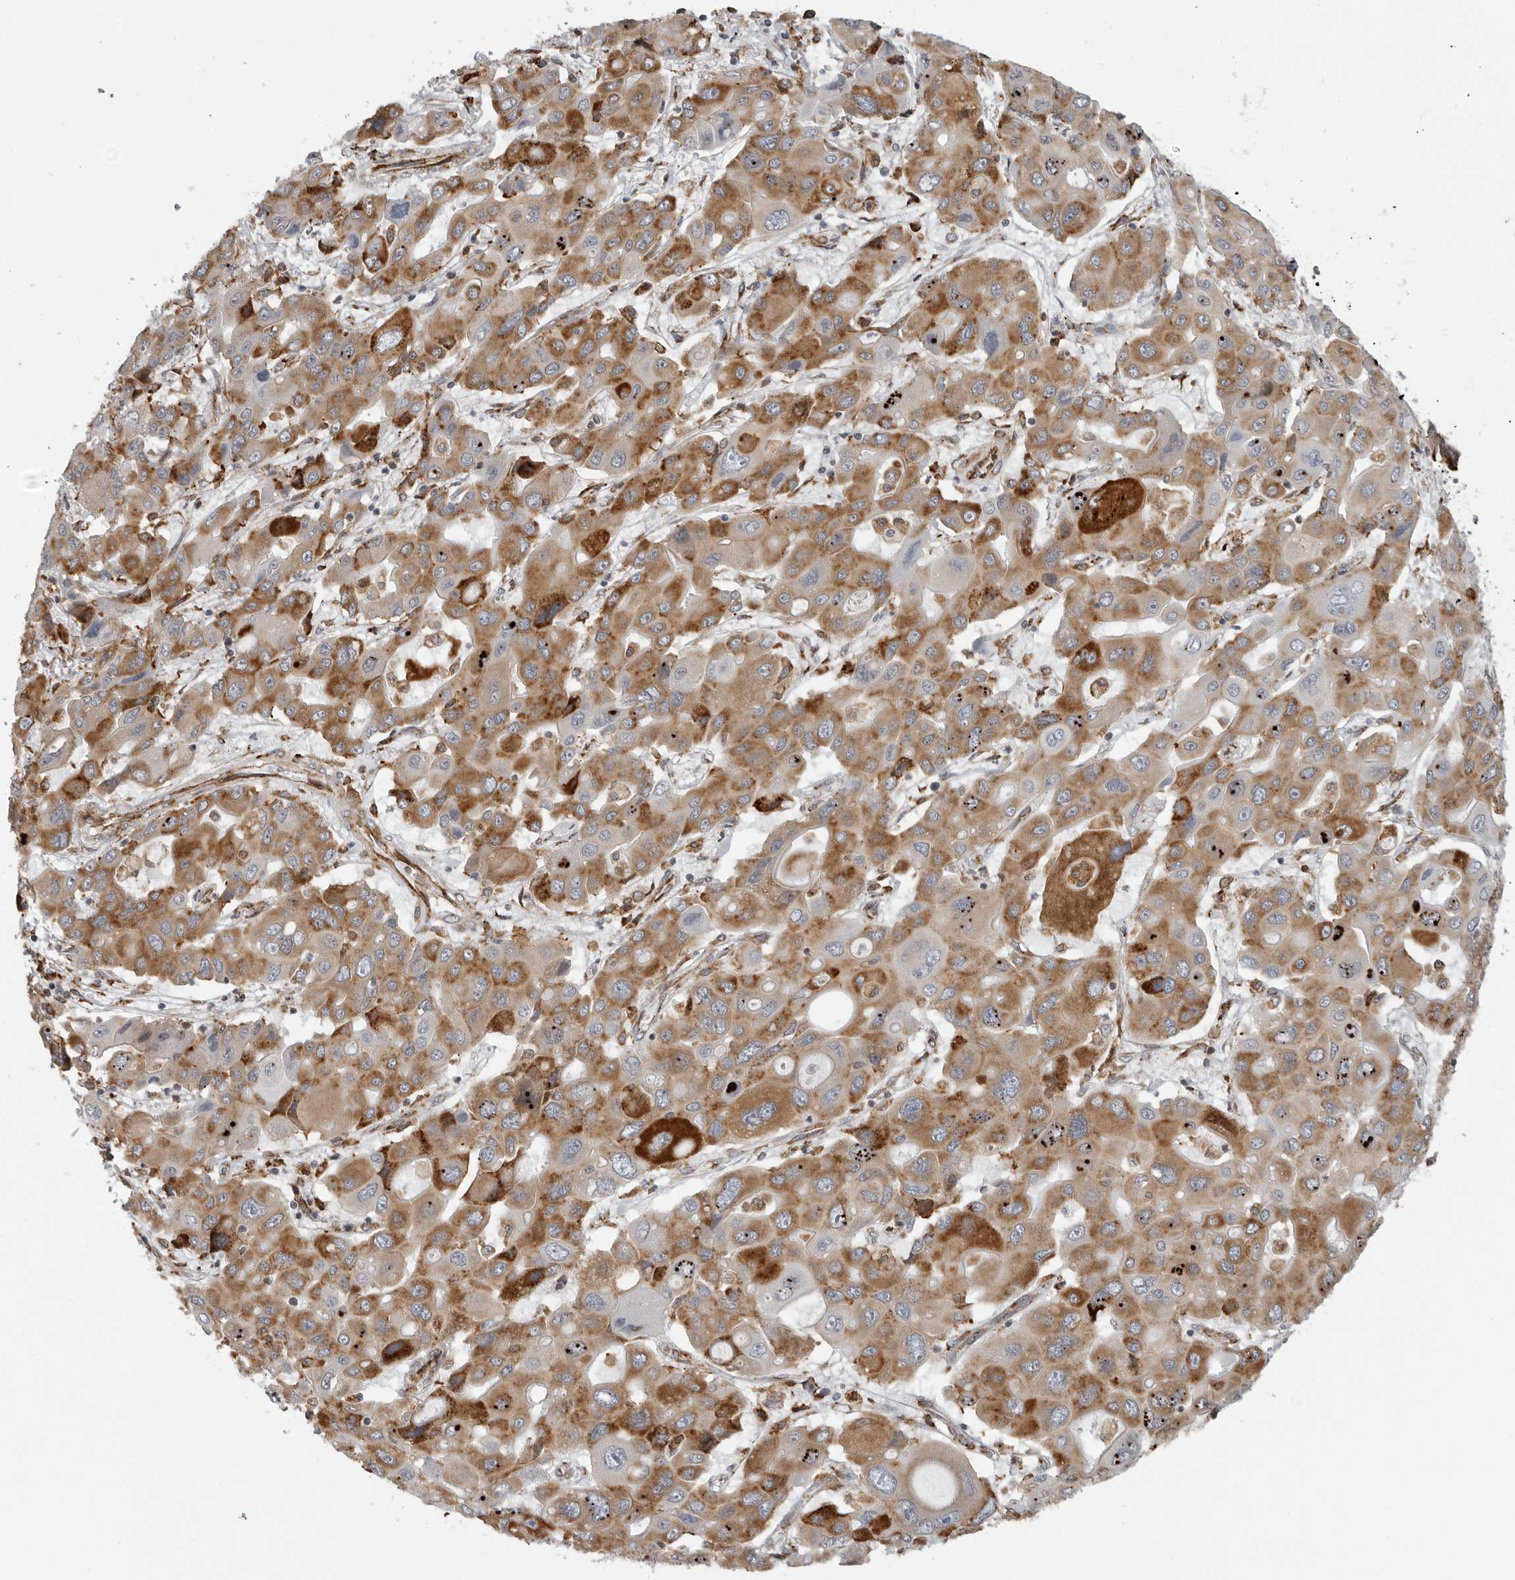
{"staining": {"intensity": "strong", "quantity": "25%-75%", "location": "cytoplasmic/membranous"}, "tissue": "liver cancer", "cell_type": "Tumor cells", "image_type": "cancer", "snomed": [{"axis": "morphology", "description": "Cholangiocarcinoma"}, {"axis": "topography", "description": "Liver"}], "caption": "This image reveals liver cancer stained with immunohistochemistry (IHC) to label a protein in brown. The cytoplasmic/membranous of tumor cells show strong positivity for the protein. Nuclei are counter-stained blue.", "gene": "ALPK2", "patient": {"sex": "male", "age": 67}}